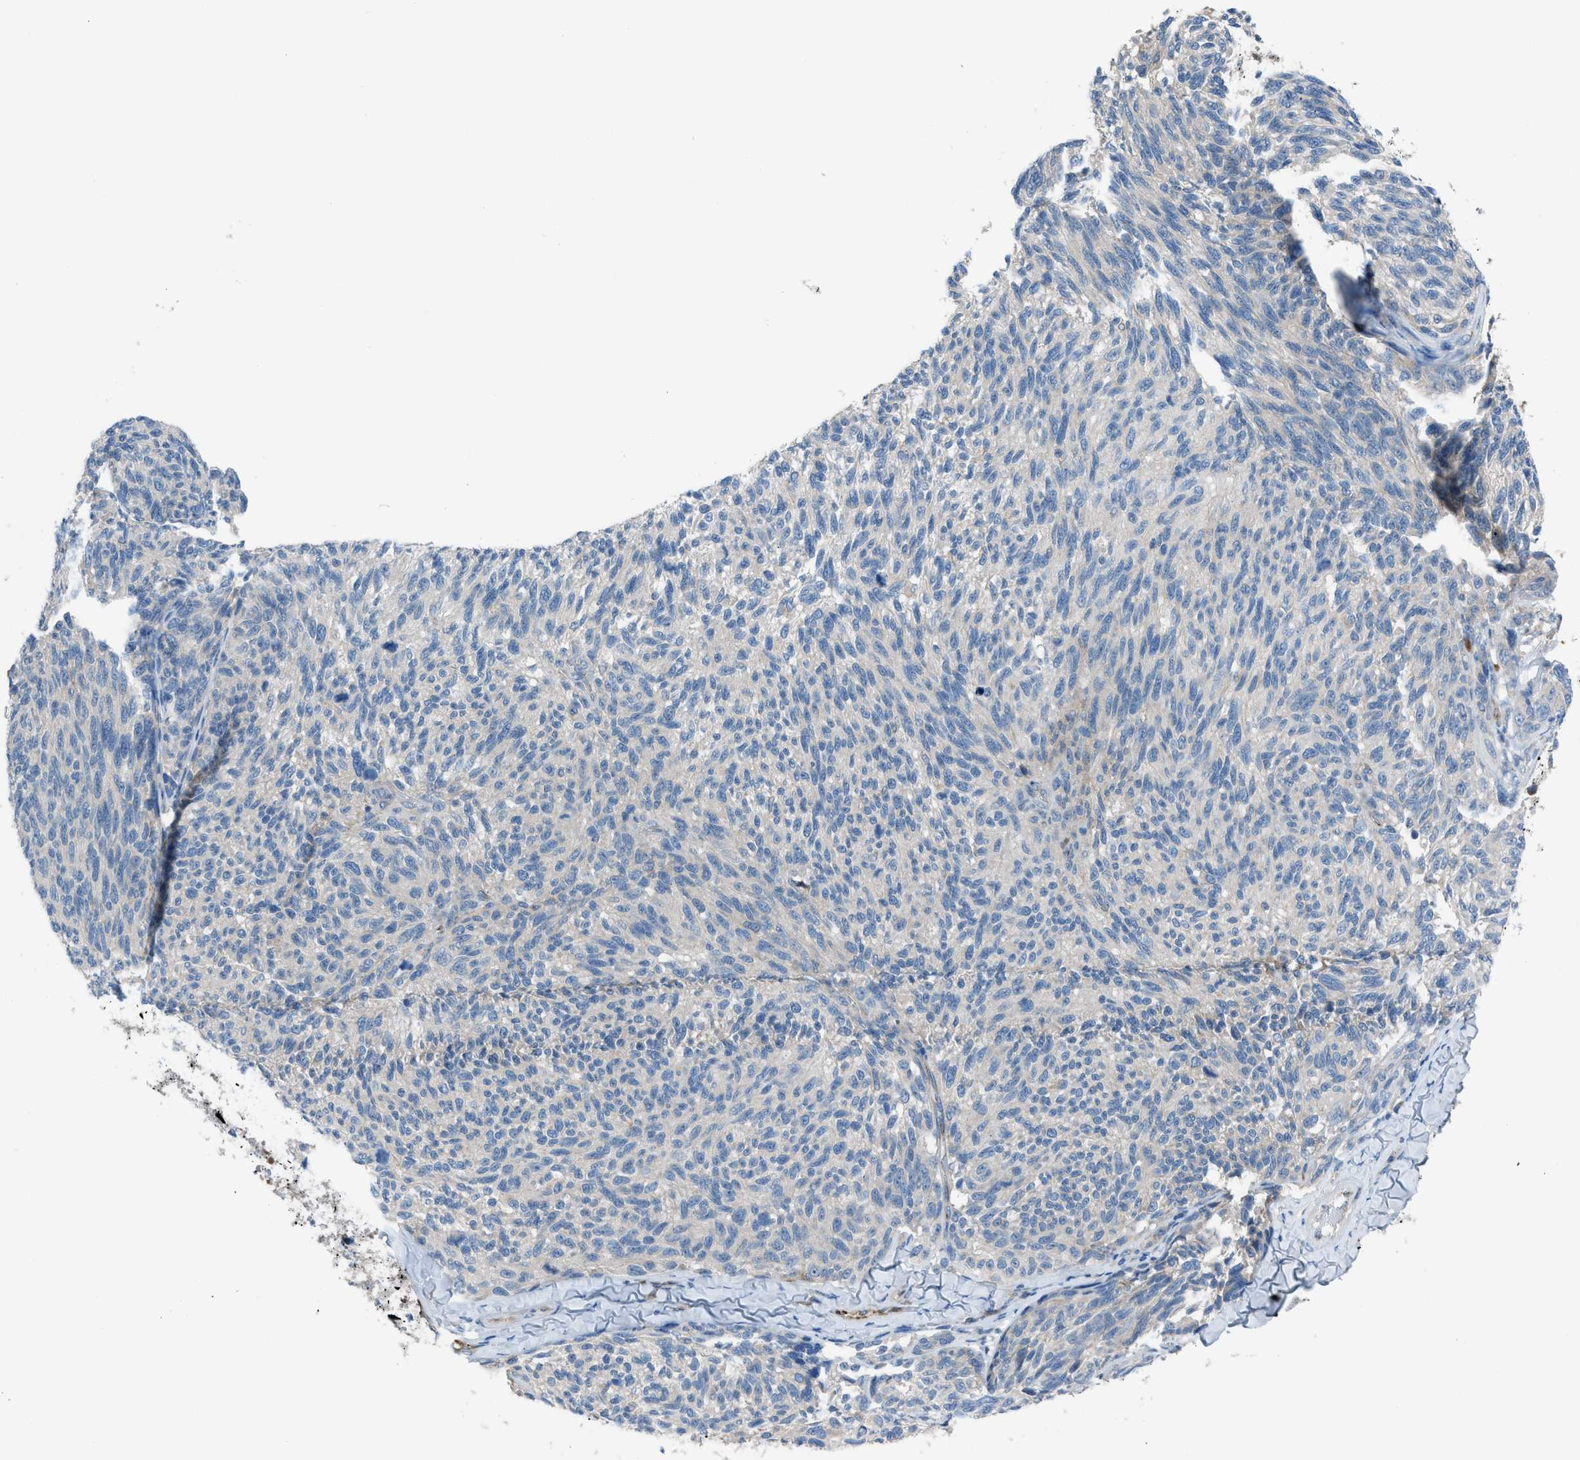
{"staining": {"intensity": "negative", "quantity": "none", "location": "none"}, "tissue": "melanoma", "cell_type": "Tumor cells", "image_type": "cancer", "snomed": [{"axis": "morphology", "description": "Malignant melanoma, NOS"}, {"axis": "topography", "description": "Skin"}], "caption": "Malignant melanoma stained for a protein using immunohistochemistry (IHC) shows no positivity tumor cells.", "gene": "HEG1", "patient": {"sex": "female", "age": 73}}